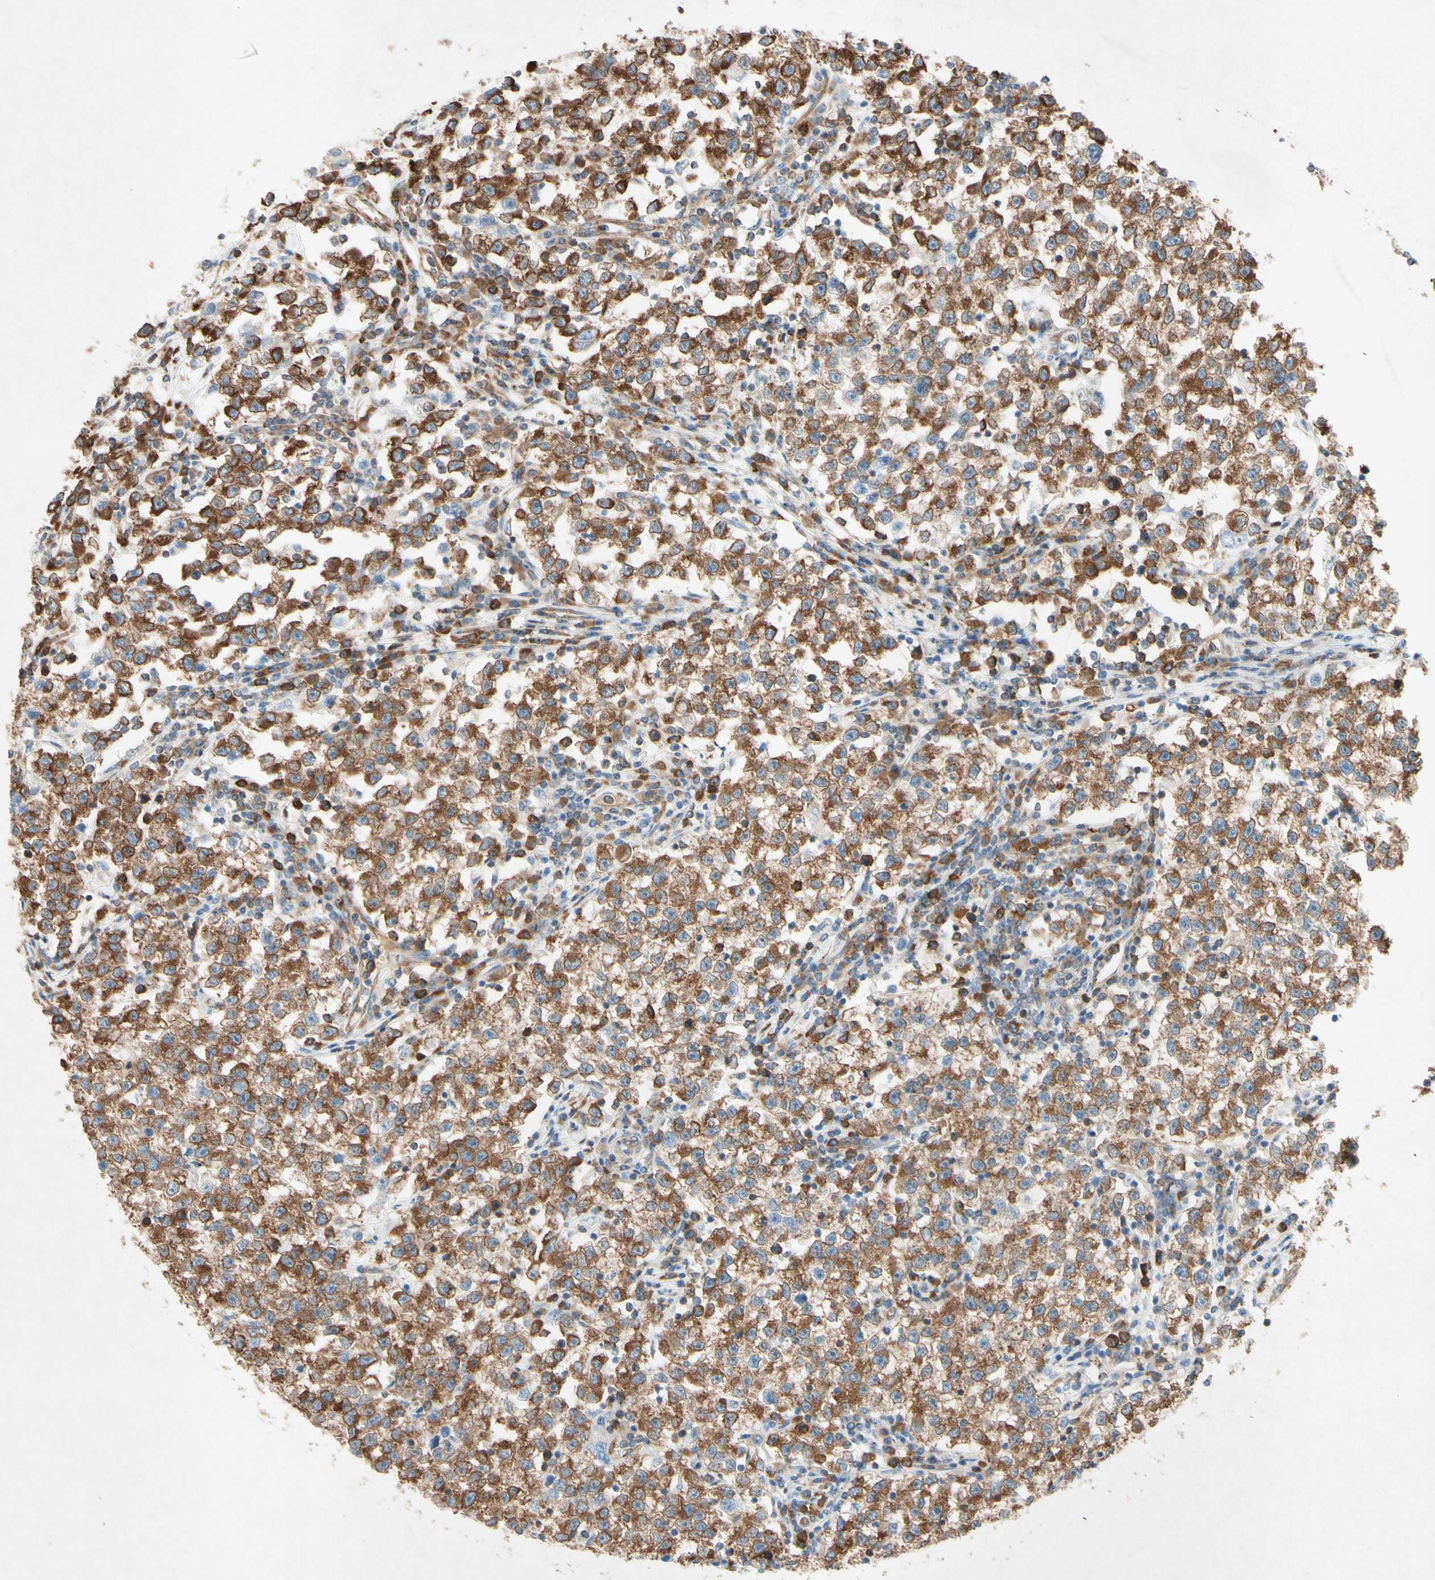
{"staining": {"intensity": "strong", "quantity": "25%-75%", "location": "cytoplasmic/membranous"}, "tissue": "testis cancer", "cell_type": "Tumor cells", "image_type": "cancer", "snomed": [{"axis": "morphology", "description": "Seminoma, NOS"}, {"axis": "topography", "description": "Testis"}], "caption": "IHC micrograph of human testis cancer stained for a protein (brown), which demonstrates high levels of strong cytoplasmic/membranous staining in about 25%-75% of tumor cells.", "gene": "PABPC1", "patient": {"sex": "male", "age": 22}}